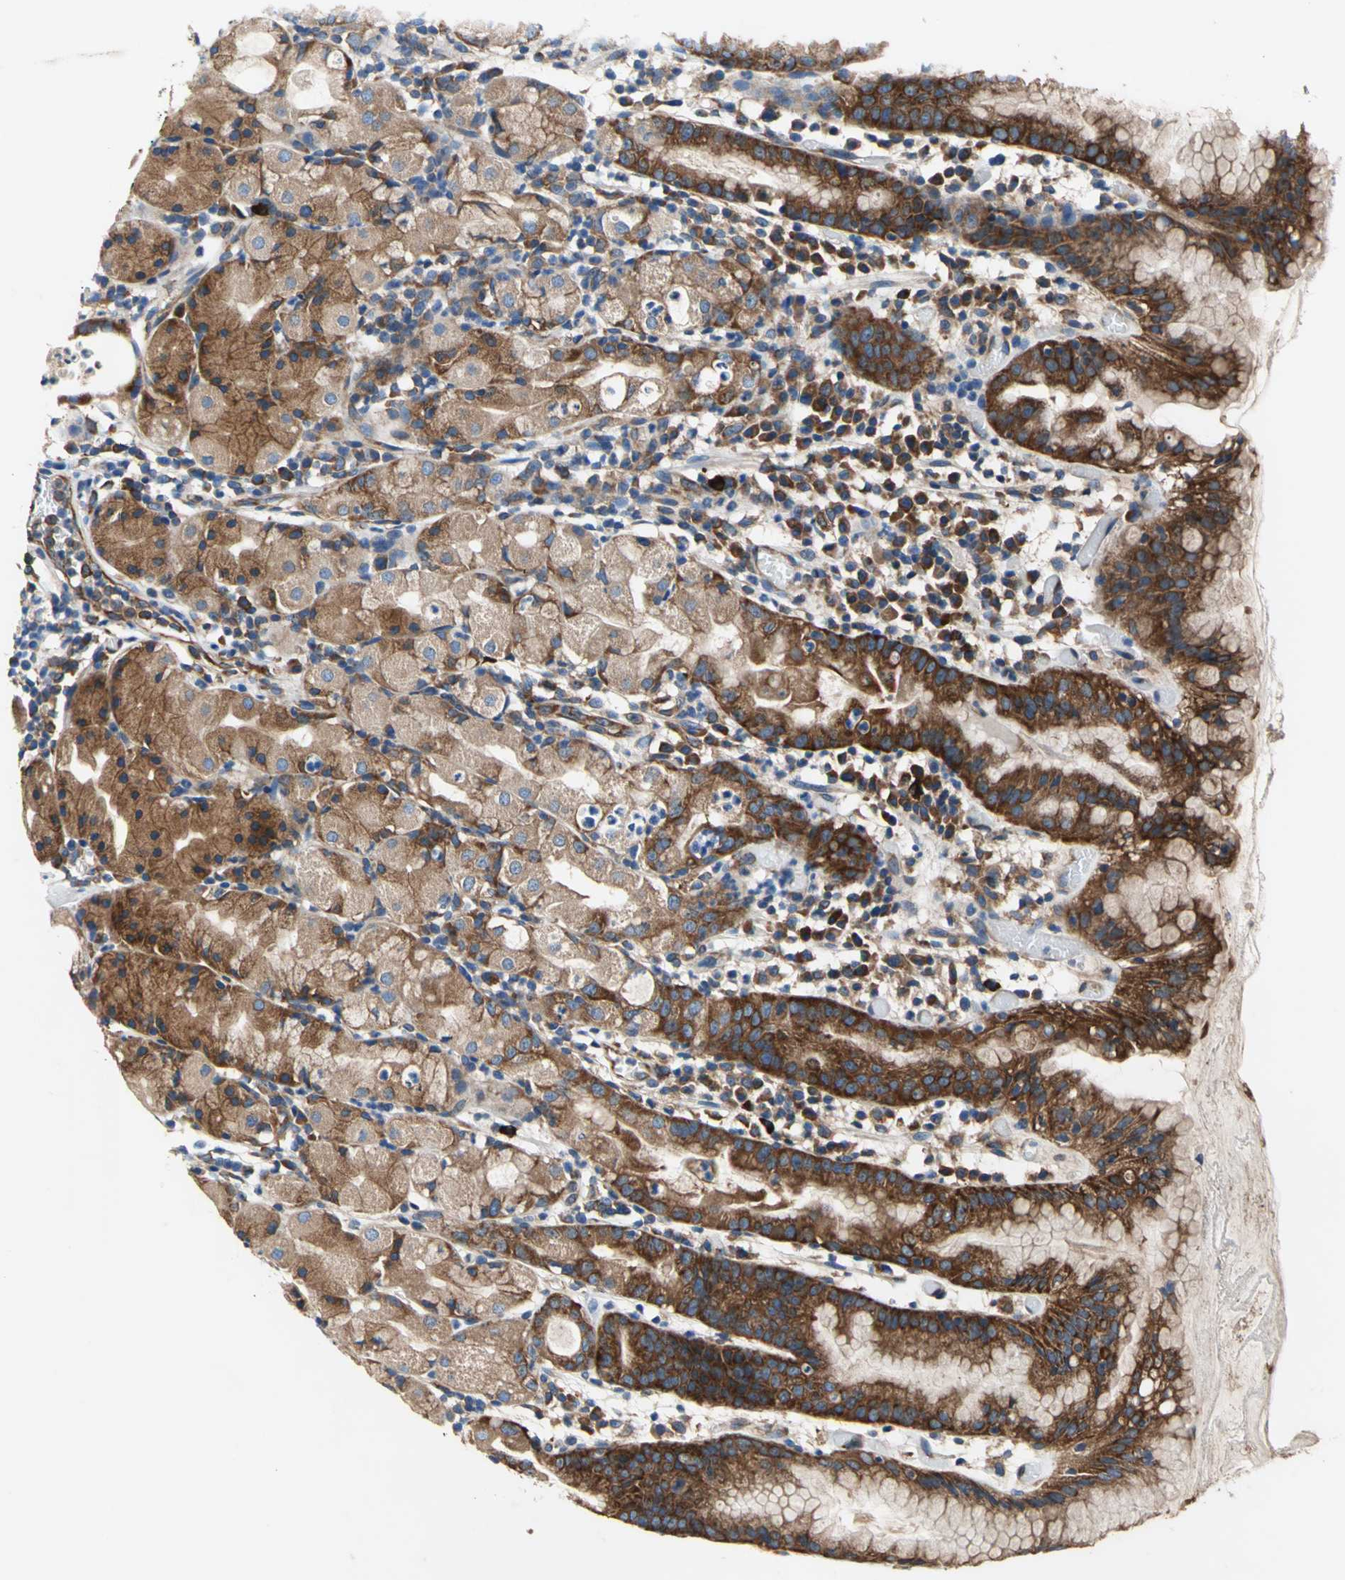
{"staining": {"intensity": "strong", "quantity": ">75%", "location": "cytoplasmic/membranous"}, "tissue": "stomach", "cell_type": "Glandular cells", "image_type": "normal", "snomed": [{"axis": "morphology", "description": "Normal tissue, NOS"}, {"axis": "topography", "description": "Stomach"}, {"axis": "topography", "description": "Stomach, lower"}], "caption": "The image shows immunohistochemical staining of unremarkable stomach. There is strong cytoplasmic/membranous positivity is appreciated in about >75% of glandular cells.", "gene": "TRIM25", "patient": {"sex": "female", "age": 75}}